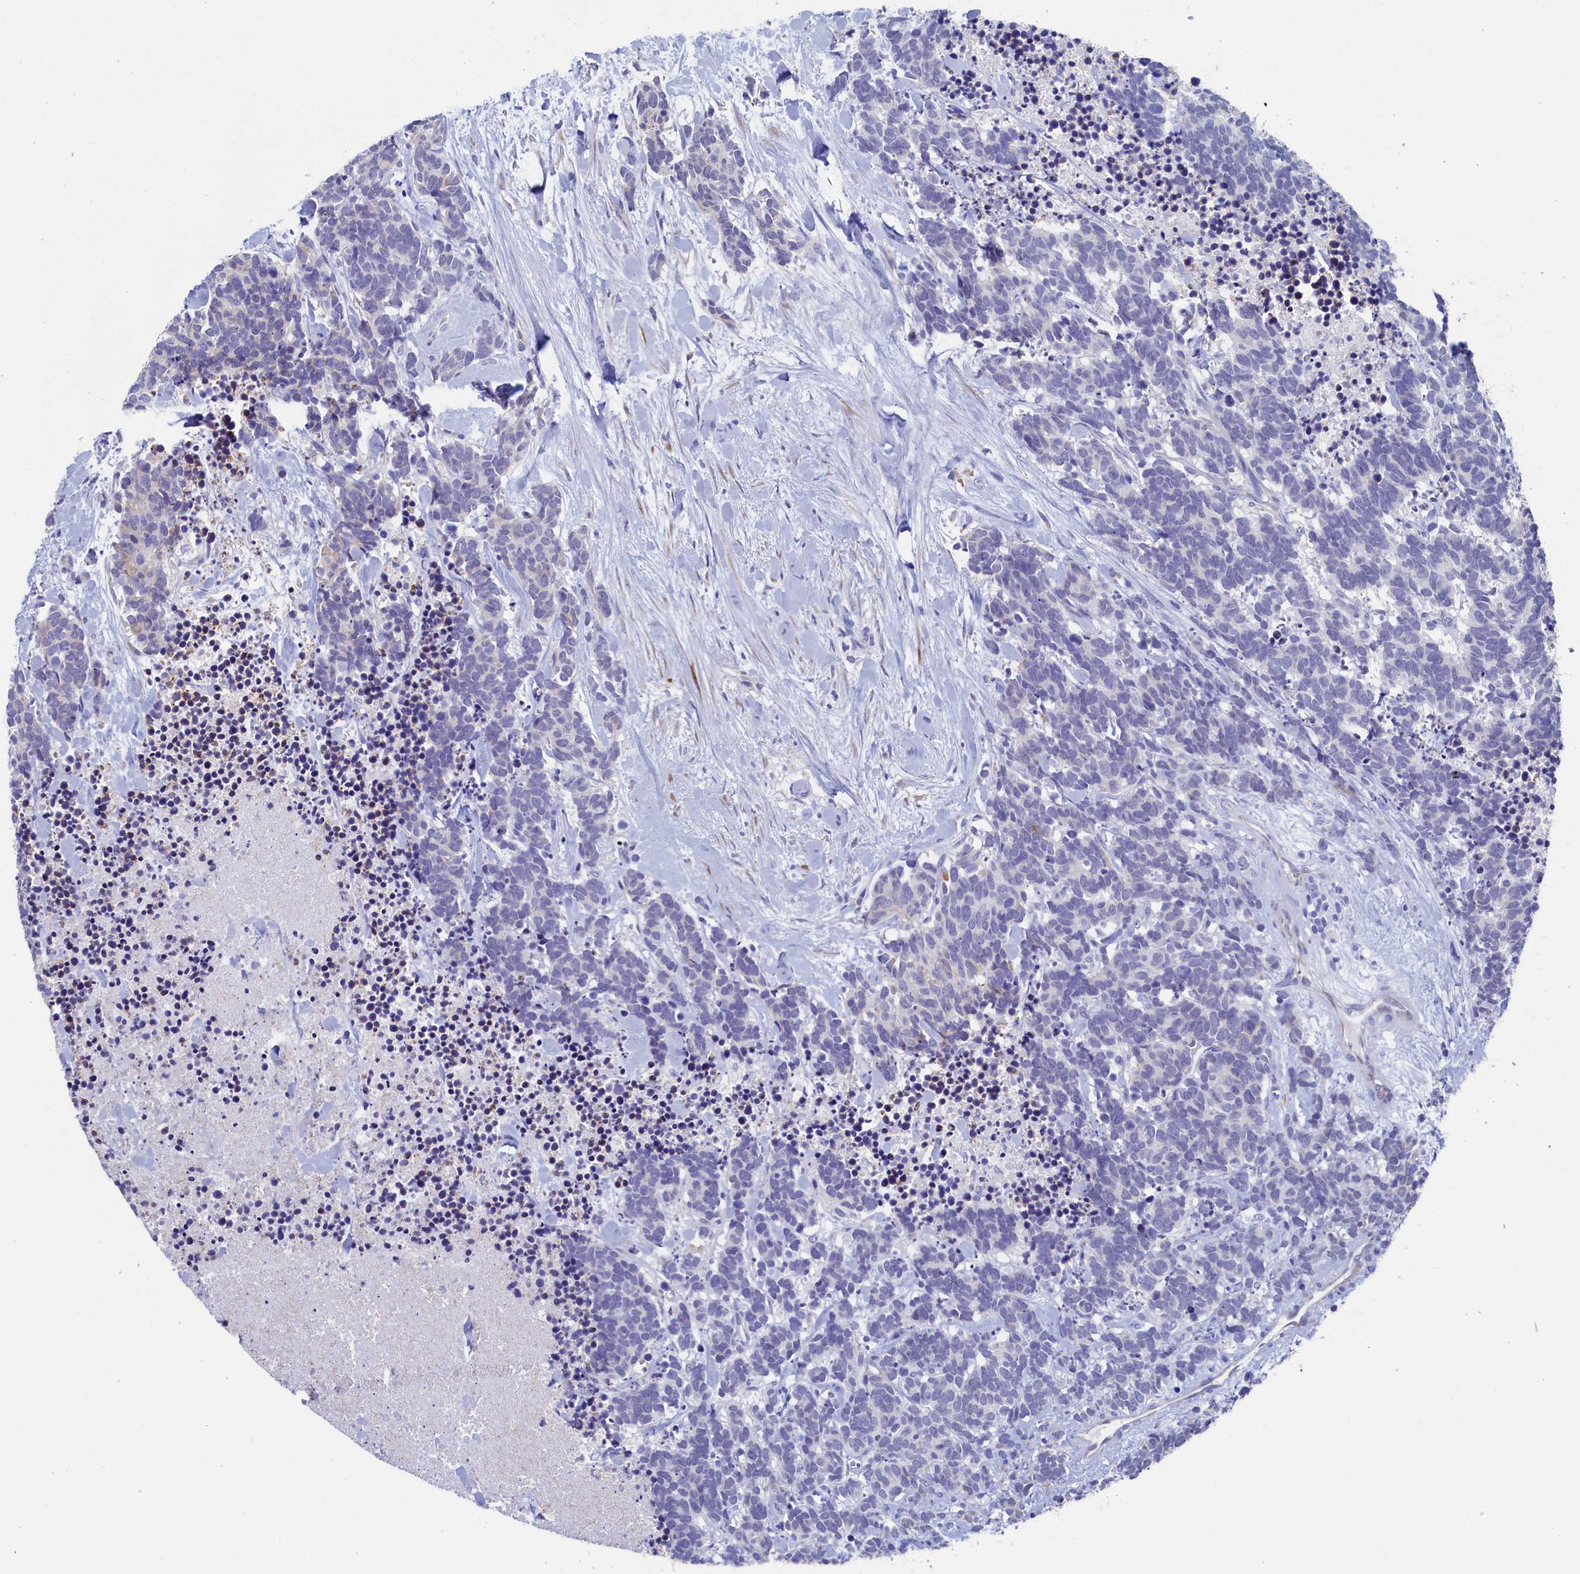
{"staining": {"intensity": "negative", "quantity": "none", "location": "none"}, "tissue": "carcinoid", "cell_type": "Tumor cells", "image_type": "cancer", "snomed": [{"axis": "morphology", "description": "Carcinoma, NOS"}, {"axis": "morphology", "description": "Carcinoid, malignant, NOS"}, {"axis": "topography", "description": "Prostate"}], "caption": "Carcinoid stained for a protein using IHC shows no positivity tumor cells.", "gene": "CBLIF", "patient": {"sex": "male", "age": 57}}